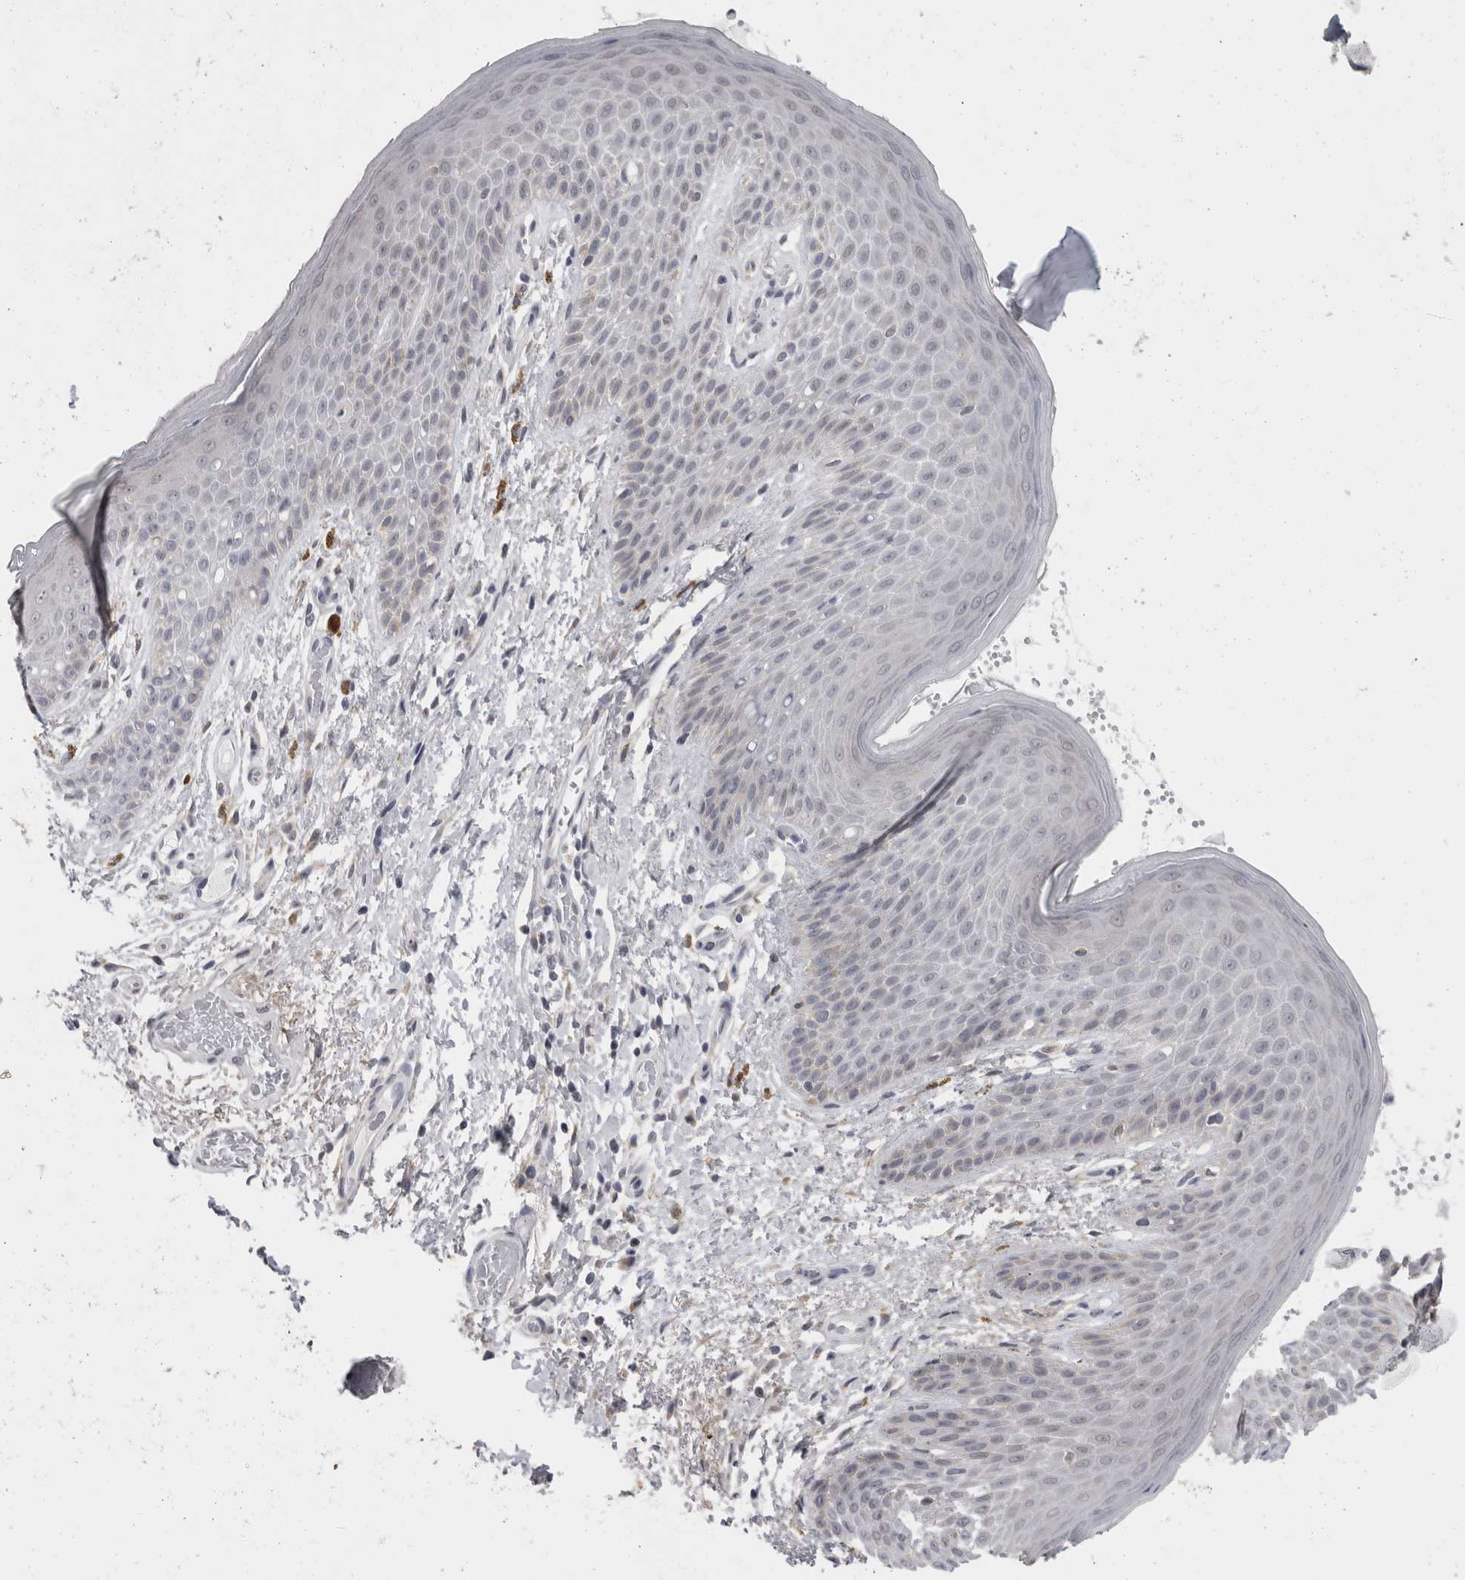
{"staining": {"intensity": "negative", "quantity": "none", "location": "none"}, "tissue": "skin", "cell_type": "Epidermal cells", "image_type": "normal", "snomed": [{"axis": "morphology", "description": "Normal tissue, NOS"}, {"axis": "topography", "description": "Anal"}], "caption": "An immunohistochemistry photomicrograph of benign skin is shown. There is no staining in epidermal cells of skin. (Immunohistochemistry, brightfield microscopy, high magnification).", "gene": "TMEM242", "patient": {"sex": "male", "age": 74}}